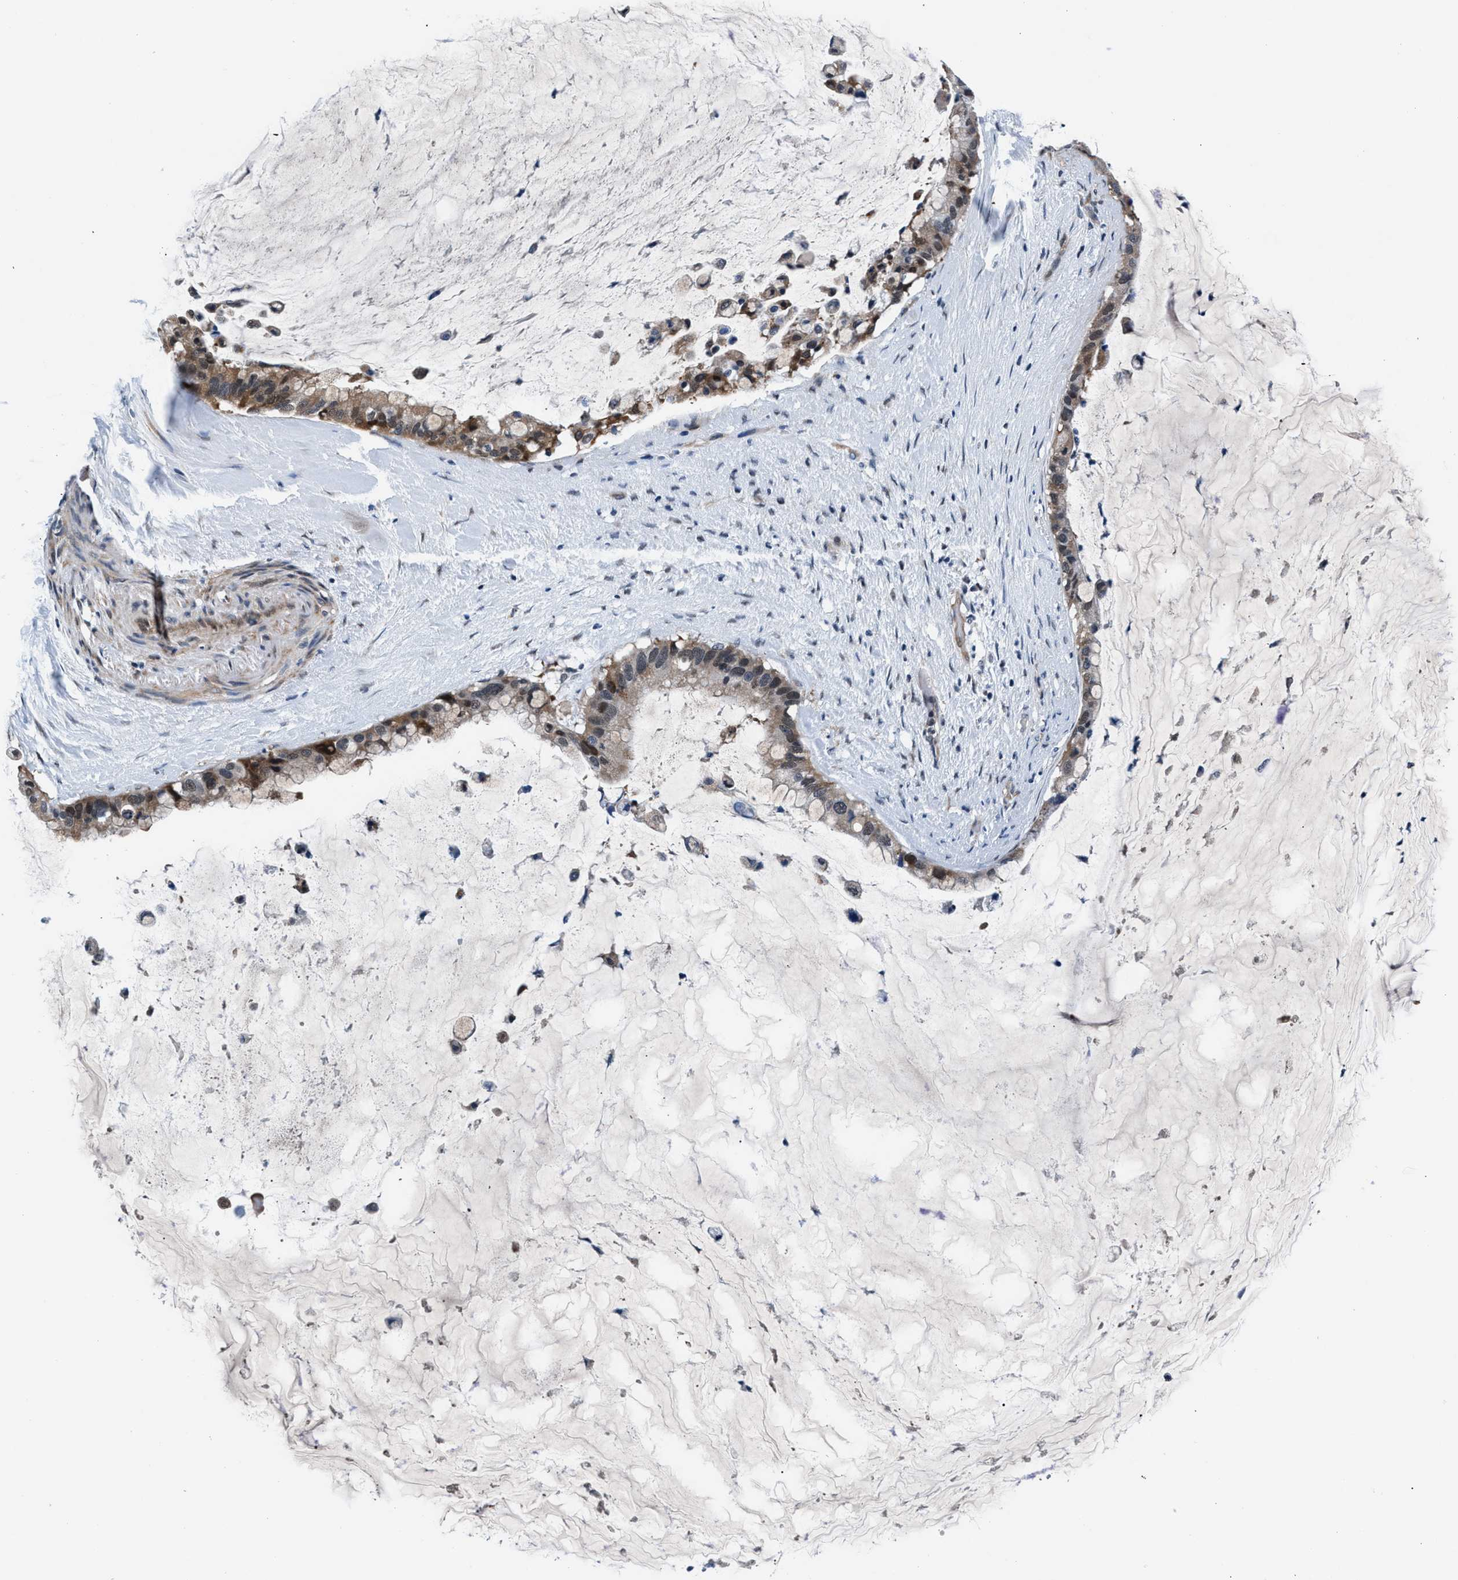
{"staining": {"intensity": "weak", "quantity": ">75%", "location": "cytoplasmic/membranous"}, "tissue": "pancreatic cancer", "cell_type": "Tumor cells", "image_type": "cancer", "snomed": [{"axis": "morphology", "description": "Adenocarcinoma, NOS"}, {"axis": "topography", "description": "Pancreas"}], "caption": "This micrograph reveals pancreatic cancer (adenocarcinoma) stained with IHC to label a protein in brown. The cytoplasmic/membranous of tumor cells show weak positivity for the protein. Nuclei are counter-stained blue.", "gene": "PRPSAP2", "patient": {"sex": "male", "age": 41}}